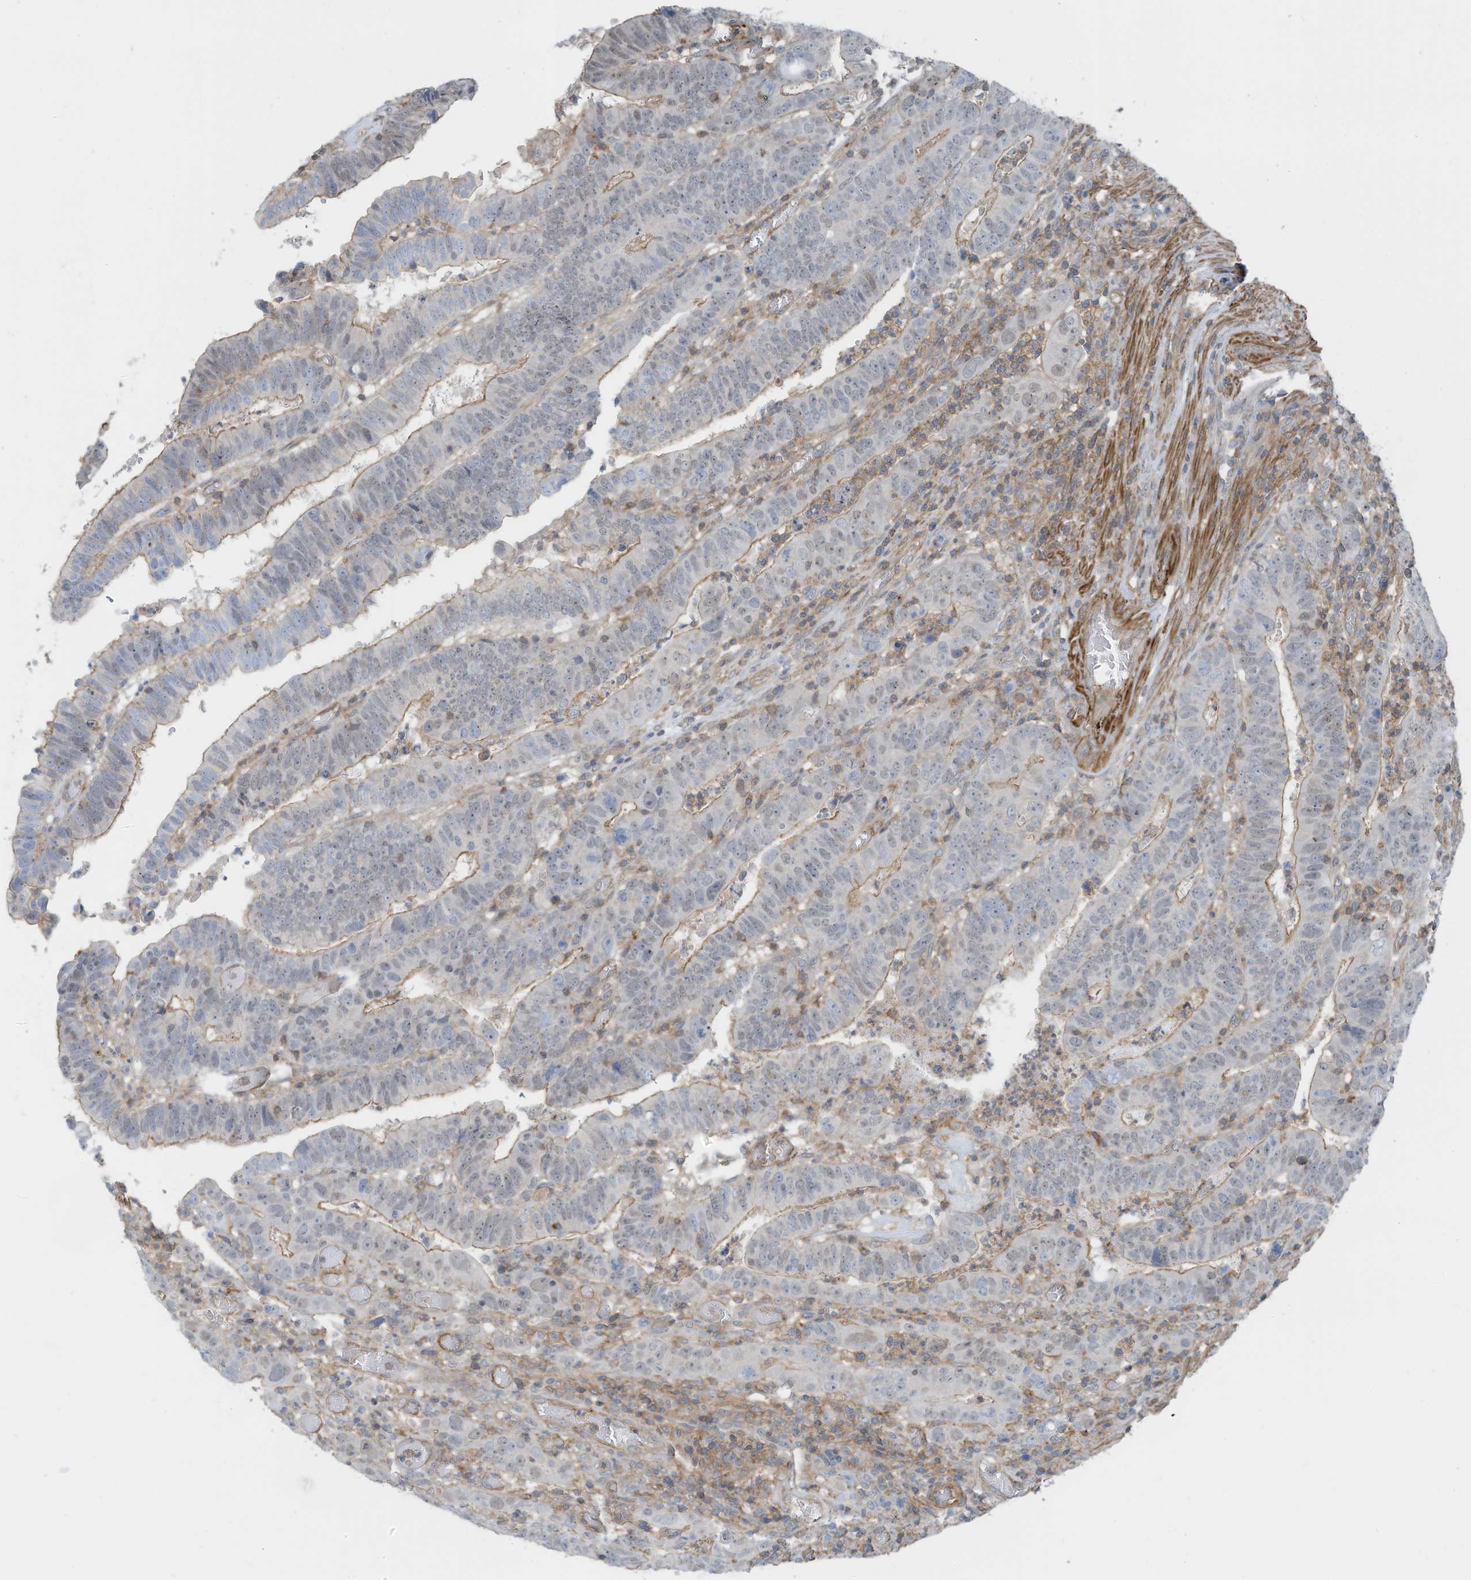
{"staining": {"intensity": "weak", "quantity": "25%-75%", "location": "cytoplasmic/membranous"}, "tissue": "colorectal cancer", "cell_type": "Tumor cells", "image_type": "cancer", "snomed": [{"axis": "morphology", "description": "Normal tissue, NOS"}, {"axis": "morphology", "description": "Adenocarcinoma, NOS"}, {"axis": "topography", "description": "Rectum"}], "caption": "Colorectal cancer (adenocarcinoma) stained with DAB IHC reveals low levels of weak cytoplasmic/membranous expression in approximately 25%-75% of tumor cells. The protein of interest is shown in brown color, while the nuclei are stained blue.", "gene": "ZNF846", "patient": {"sex": "female", "age": 65}}